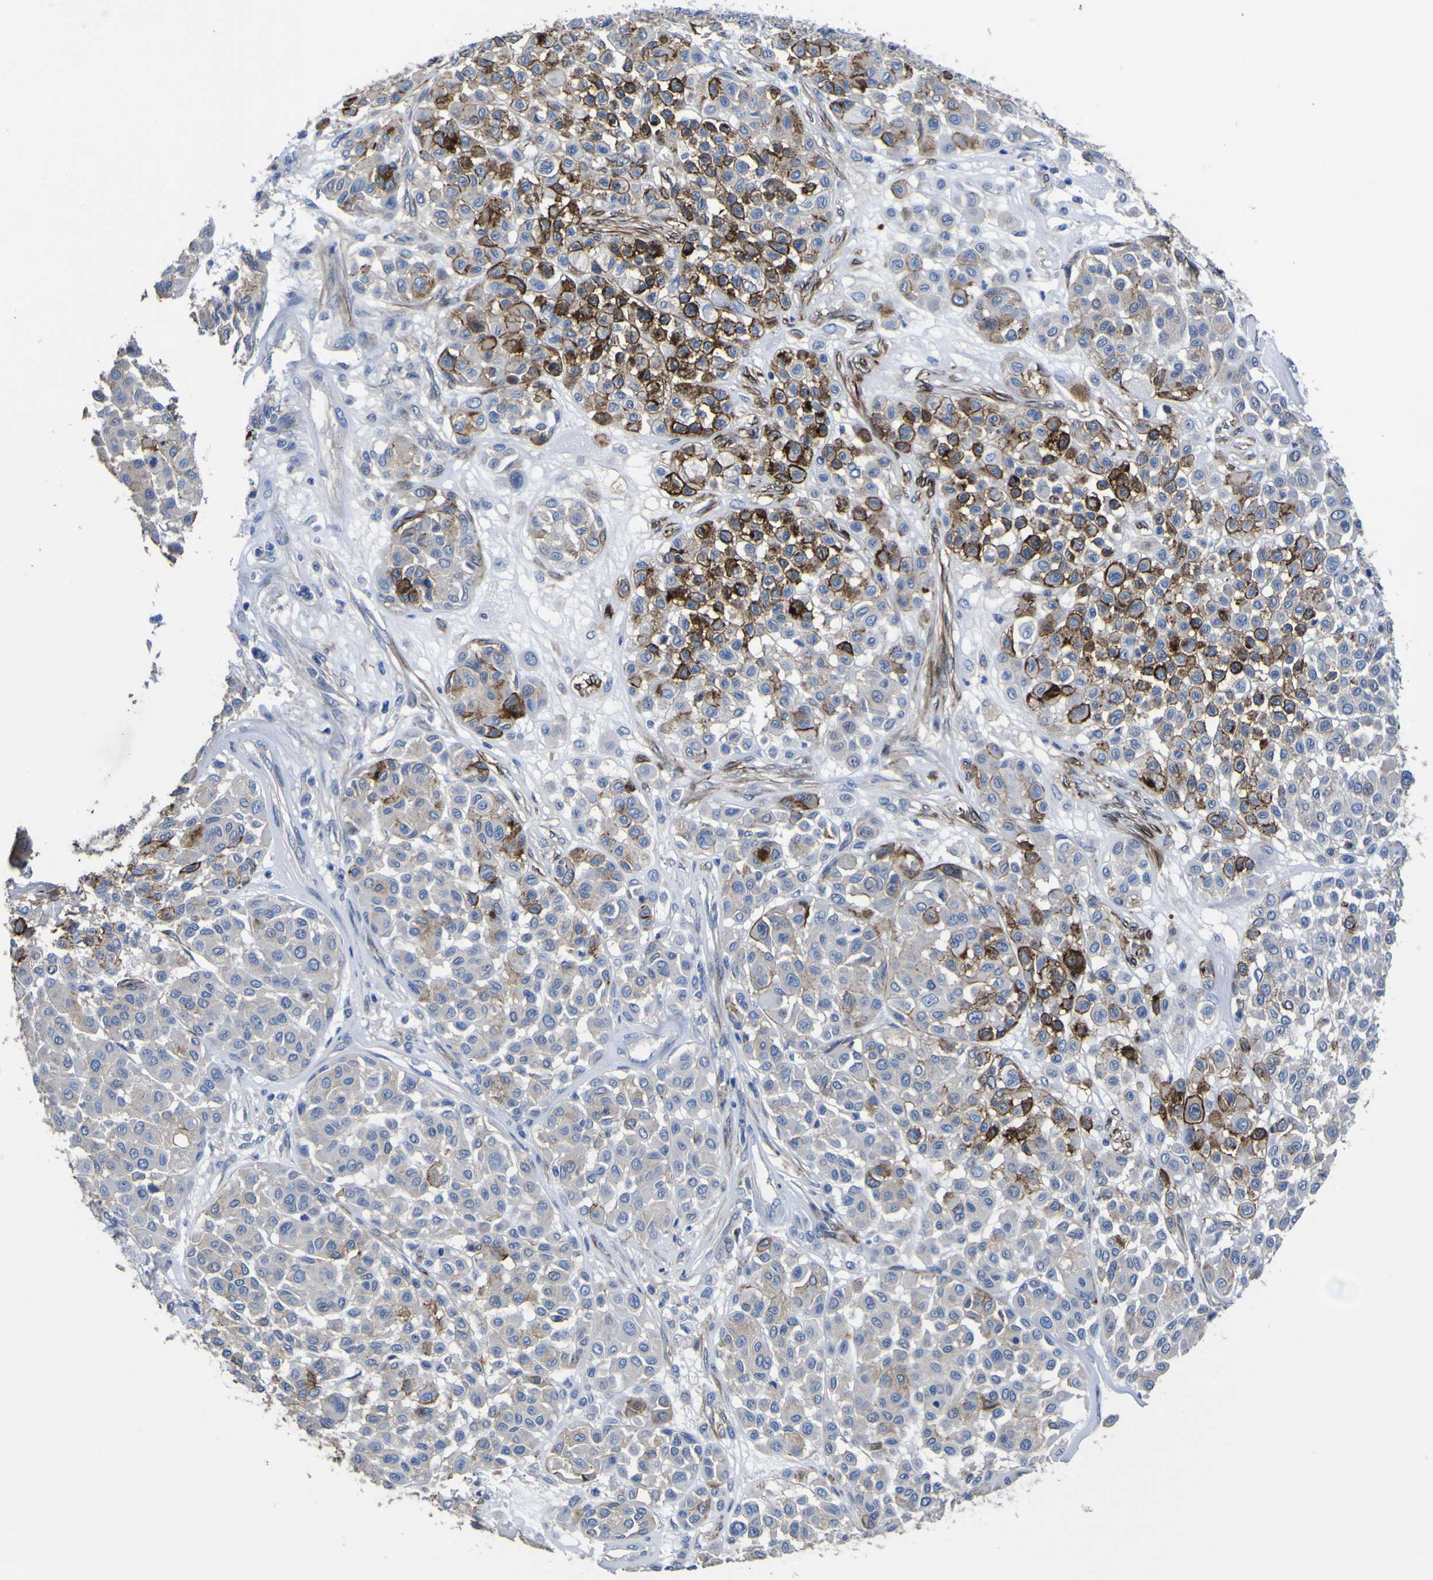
{"staining": {"intensity": "strong", "quantity": "25%-75%", "location": "cytoplasmic/membranous"}, "tissue": "melanoma", "cell_type": "Tumor cells", "image_type": "cancer", "snomed": [{"axis": "morphology", "description": "Malignant melanoma, Metastatic site"}, {"axis": "topography", "description": "Soft tissue"}], "caption": "This photomicrograph demonstrates IHC staining of human malignant melanoma (metastatic site), with high strong cytoplasmic/membranous staining in about 25%-75% of tumor cells.", "gene": "AGO4", "patient": {"sex": "male", "age": 41}}